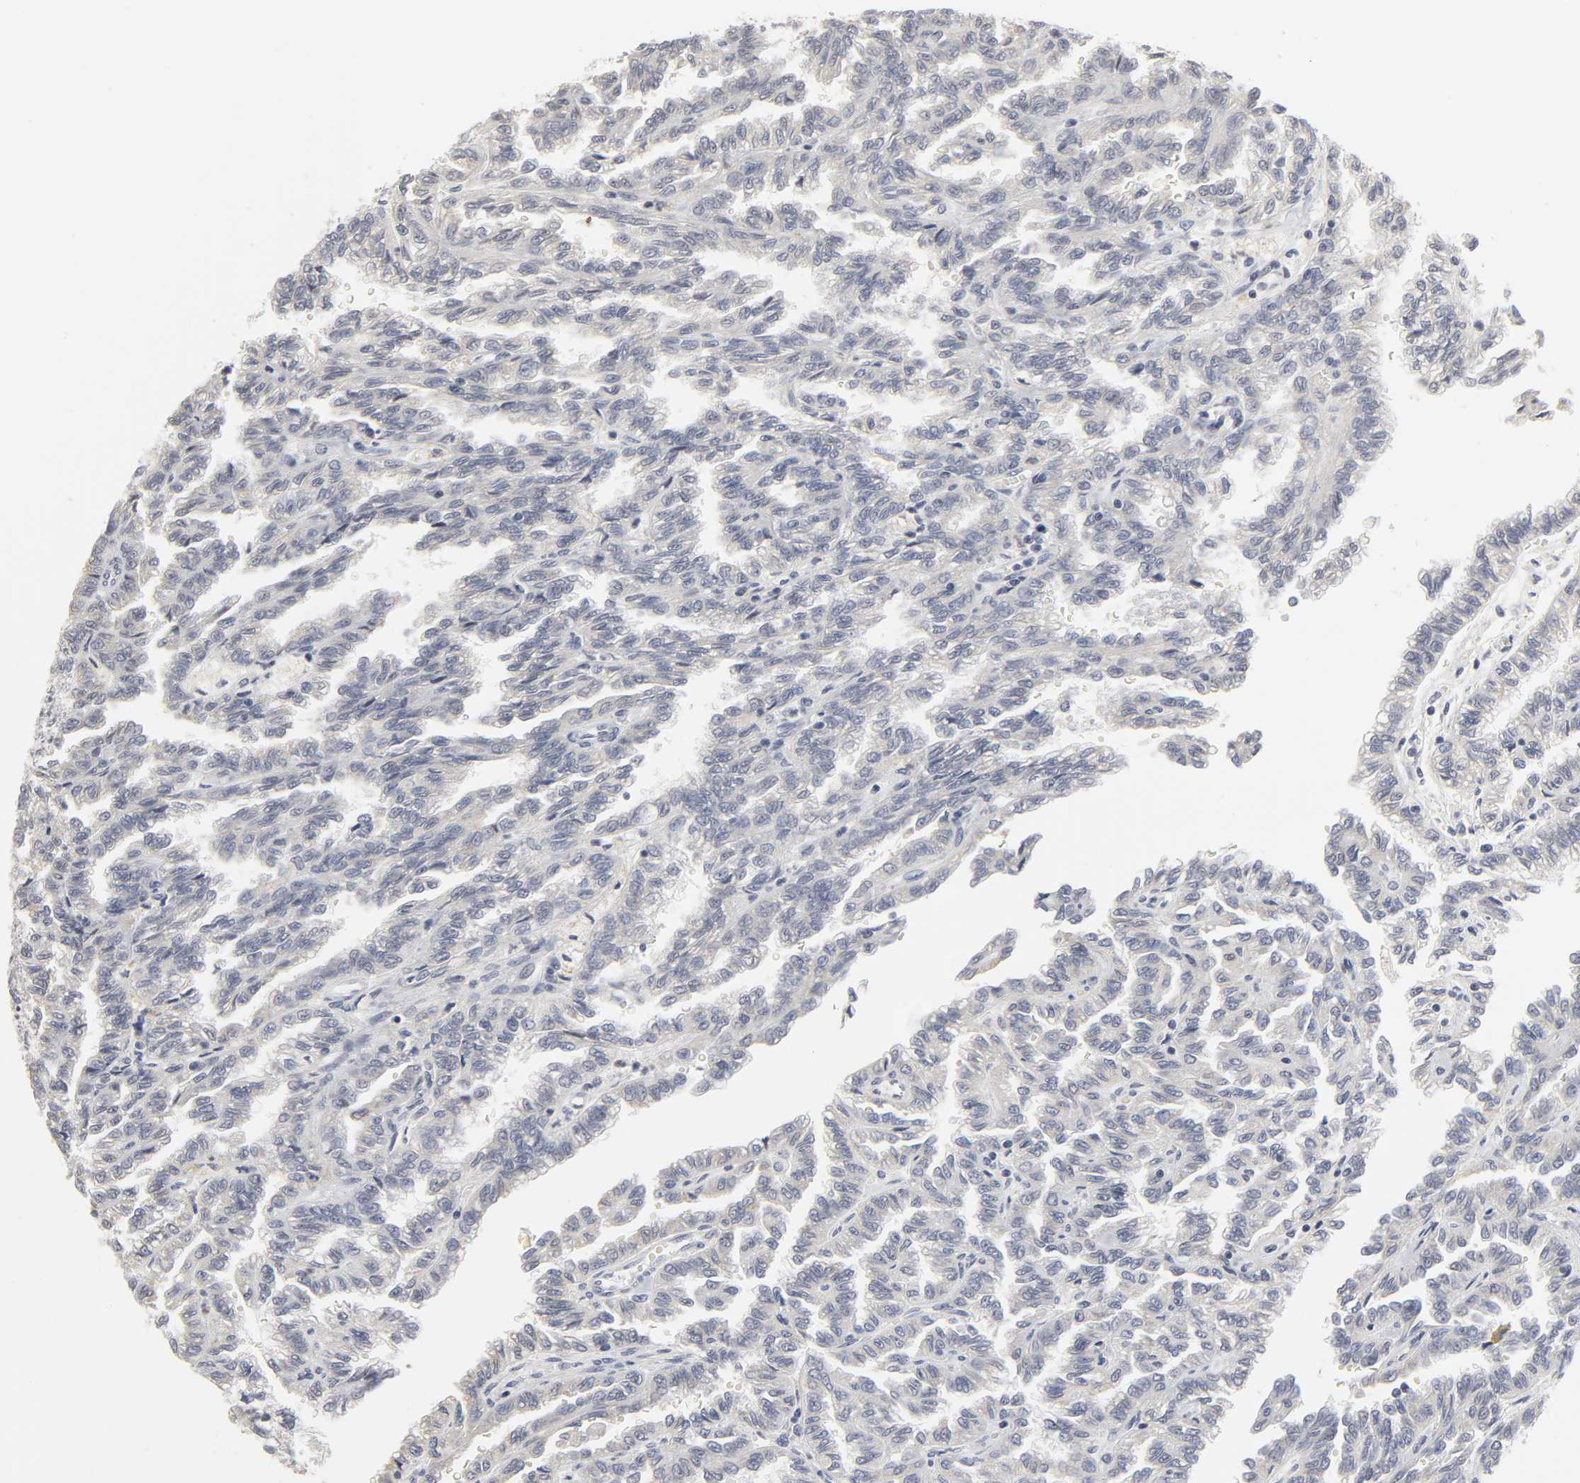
{"staining": {"intensity": "negative", "quantity": "none", "location": "none"}, "tissue": "renal cancer", "cell_type": "Tumor cells", "image_type": "cancer", "snomed": [{"axis": "morphology", "description": "Inflammation, NOS"}, {"axis": "morphology", "description": "Adenocarcinoma, NOS"}, {"axis": "topography", "description": "Kidney"}], "caption": "Immunohistochemical staining of renal cancer (adenocarcinoma) reveals no significant expression in tumor cells. (DAB immunohistochemistry (IHC) visualized using brightfield microscopy, high magnification).", "gene": "TCAP", "patient": {"sex": "male", "age": 68}}